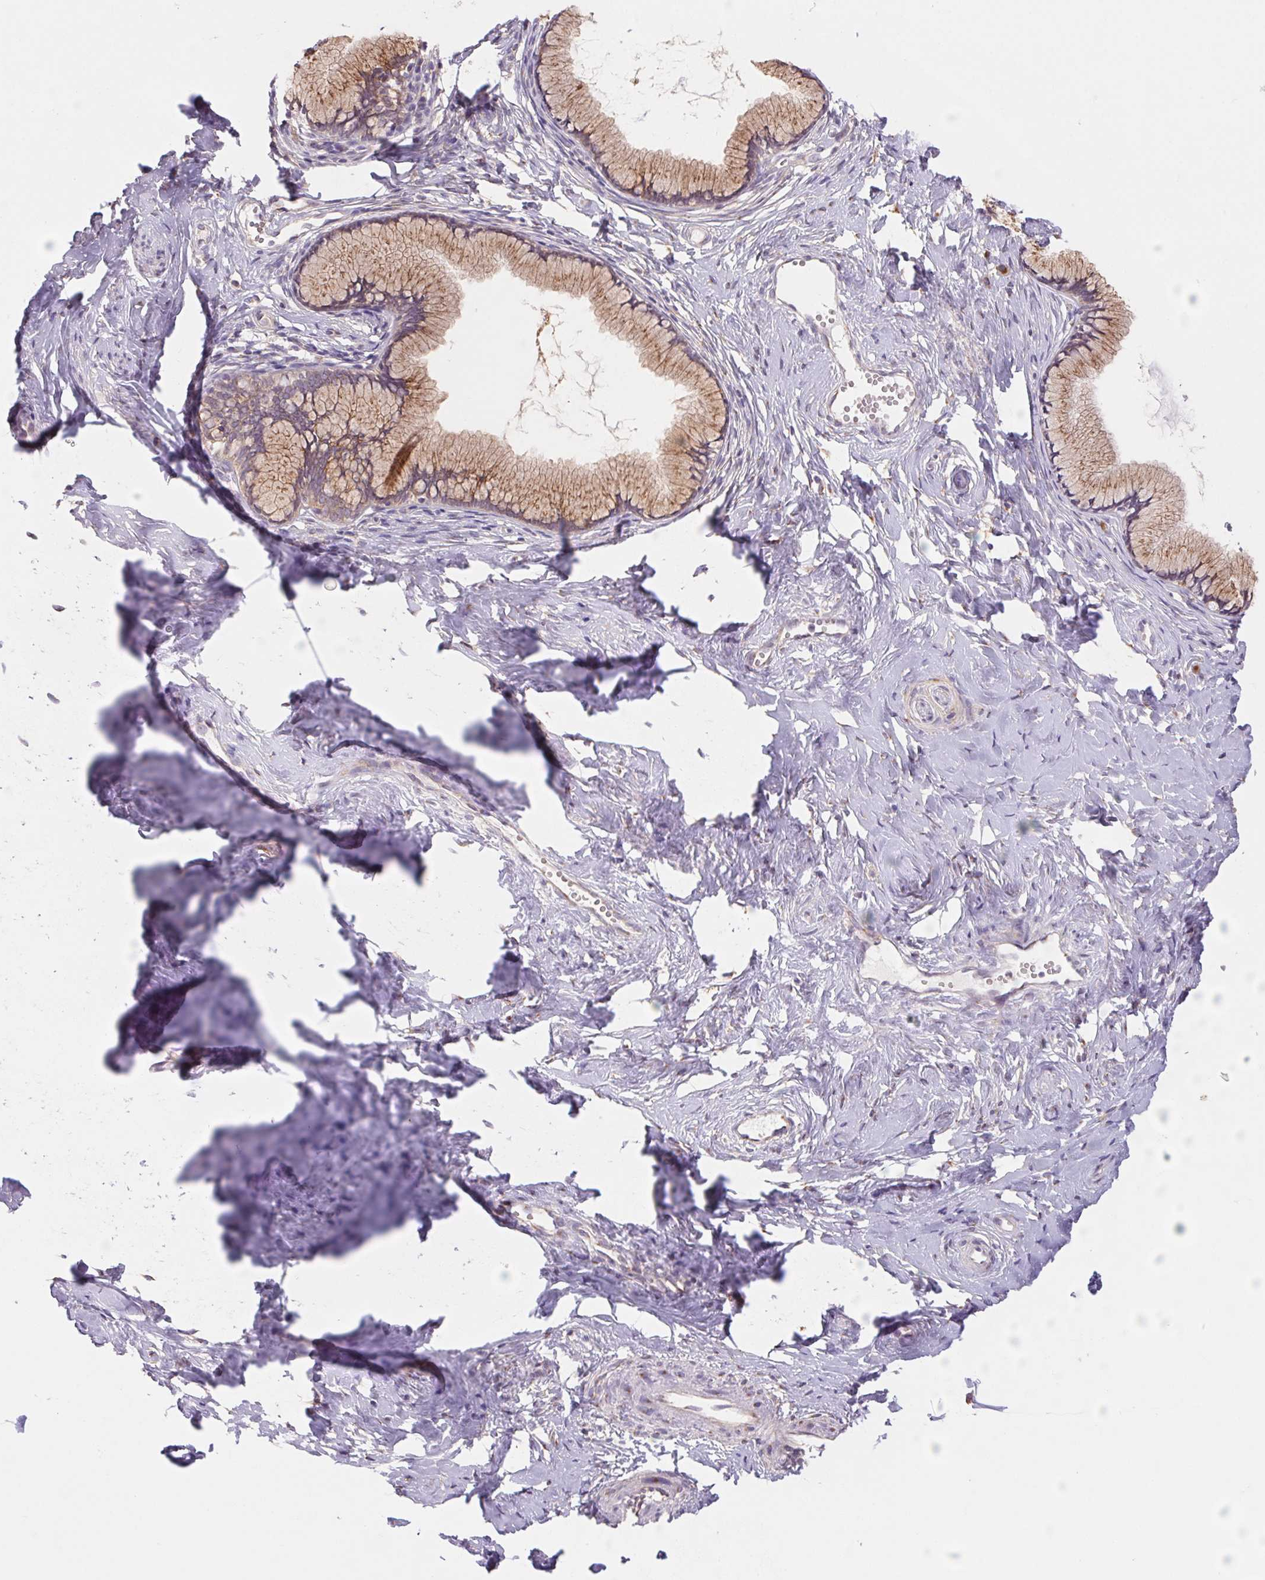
{"staining": {"intensity": "weak", "quantity": ">75%", "location": "cytoplasmic/membranous"}, "tissue": "cervix", "cell_type": "Glandular cells", "image_type": "normal", "snomed": [{"axis": "morphology", "description": "Normal tissue, NOS"}, {"axis": "topography", "description": "Cervix"}], "caption": "Weak cytoplasmic/membranous expression for a protein is seen in about >75% of glandular cells of normal cervix using immunohistochemistry.", "gene": "RAB1A", "patient": {"sex": "female", "age": 40}}